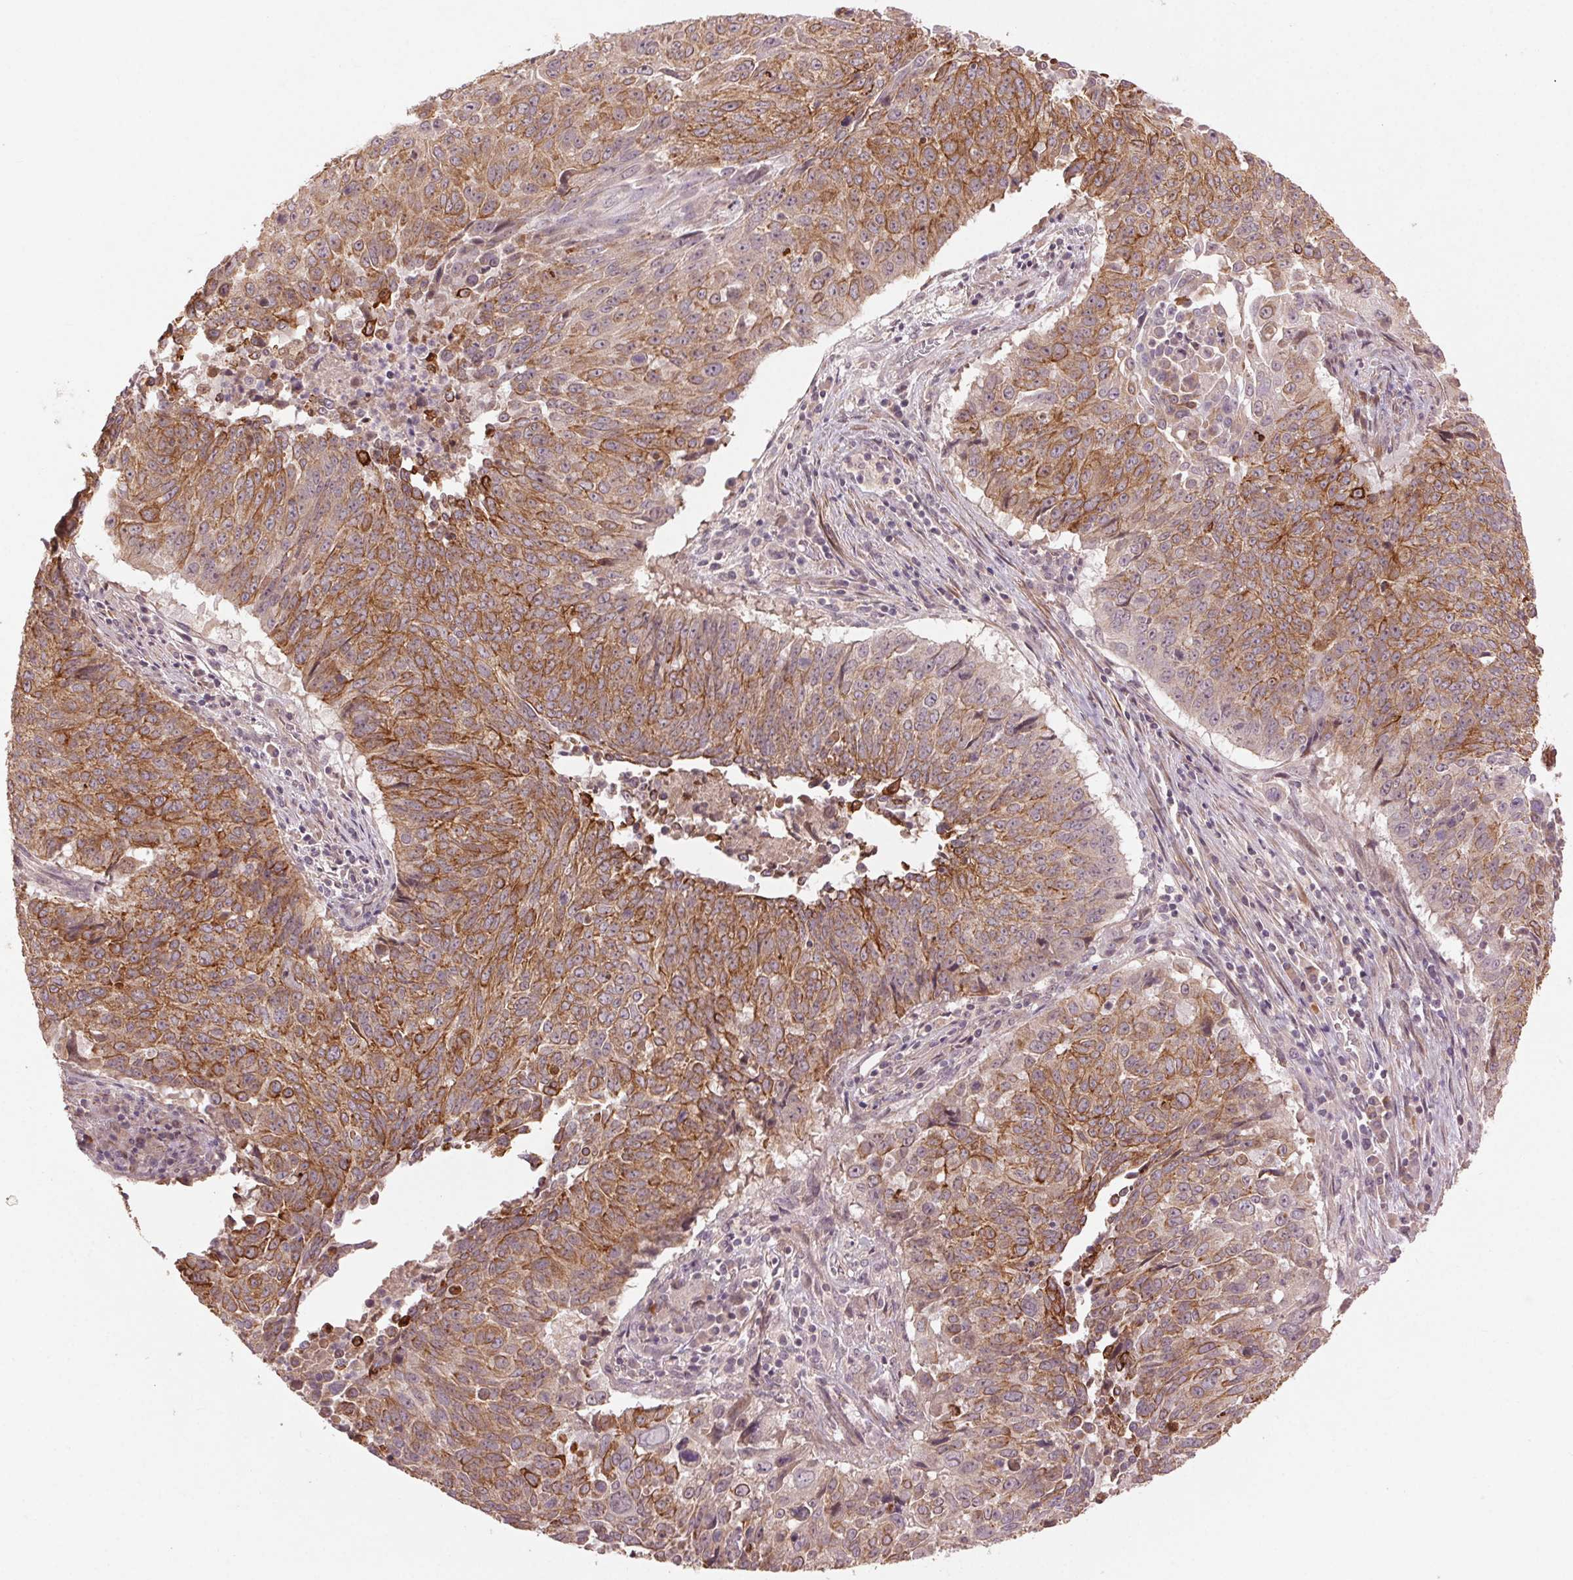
{"staining": {"intensity": "moderate", "quantity": ">75%", "location": "cytoplasmic/membranous"}, "tissue": "lung cancer", "cell_type": "Tumor cells", "image_type": "cancer", "snomed": [{"axis": "morphology", "description": "Normal tissue, NOS"}, {"axis": "morphology", "description": "Squamous cell carcinoma, NOS"}, {"axis": "topography", "description": "Bronchus"}, {"axis": "topography", "description": "Lung"}], "caption": "Immunohistochemical staining of squamous cell carcinoma (lung) exhibits medium levels of moderate cytoplasmic/membranous expression in approximately >75% of tumor cells. The staining was performed using DAB (3,3'-diaminobenzidine), with brown indicating positive protein expression. Nuclei are stained blue with hematoxylin.", "gene": "SMLR1", "patient": {"sex": "male", "age": 64}}